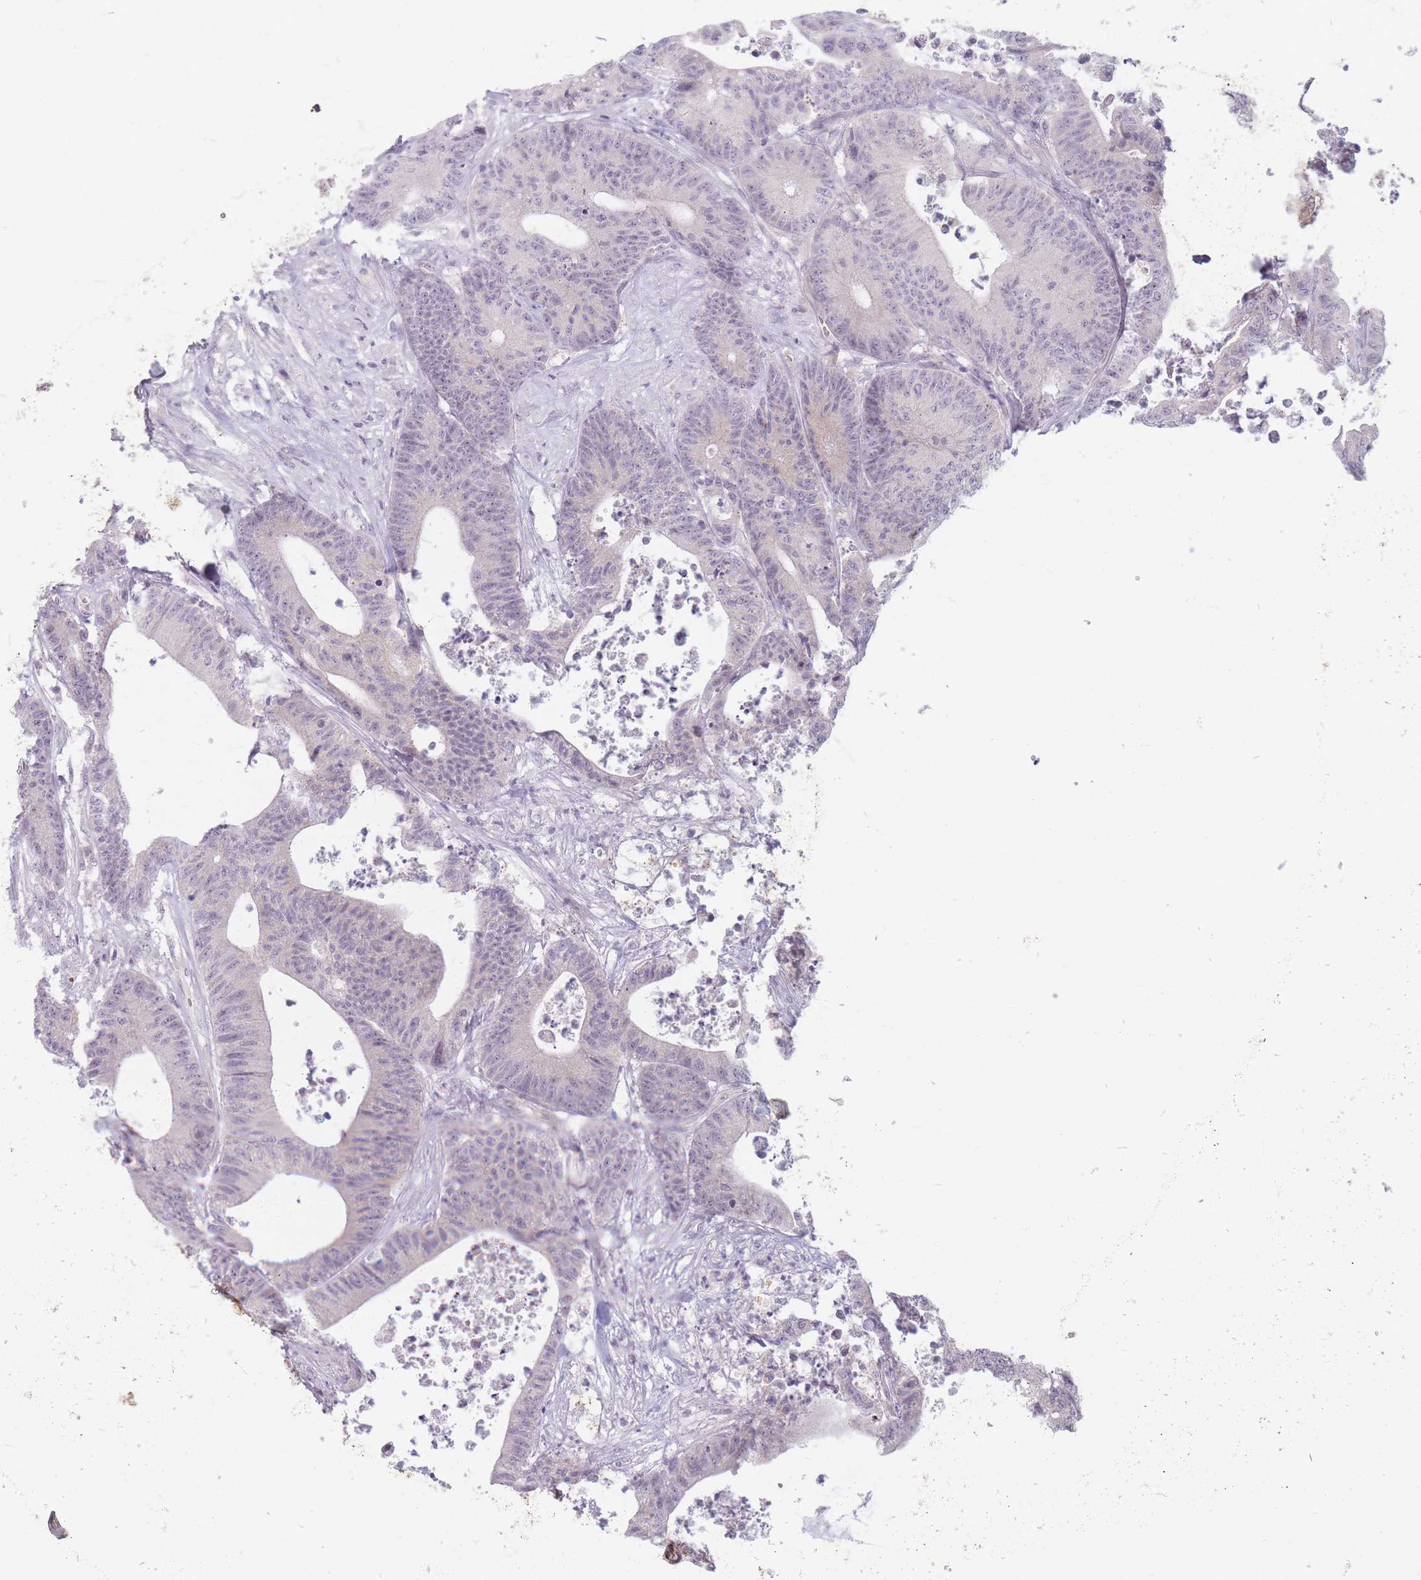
{"staining": {"intensity": "weak", "quantity": "<25%", "location": "cytoplasmic/membranous"}, "tissue": "colorectal cancer", "cell_type": "Tumor cells", "image_type": "cancer", "snomed": [{"axis": "morphology", "description": "Adenocarcinoma, NOS"}, {"axis": "topography", "description": "Colon"}], "caption": "IHC photomicrograph of human adenocarcinoma (colorectal) stained for a protein (brown), which demonstrates no staining in tumor cells.", "gene": "GABRA6", "patient": {"sex": "female", "age": 84}}